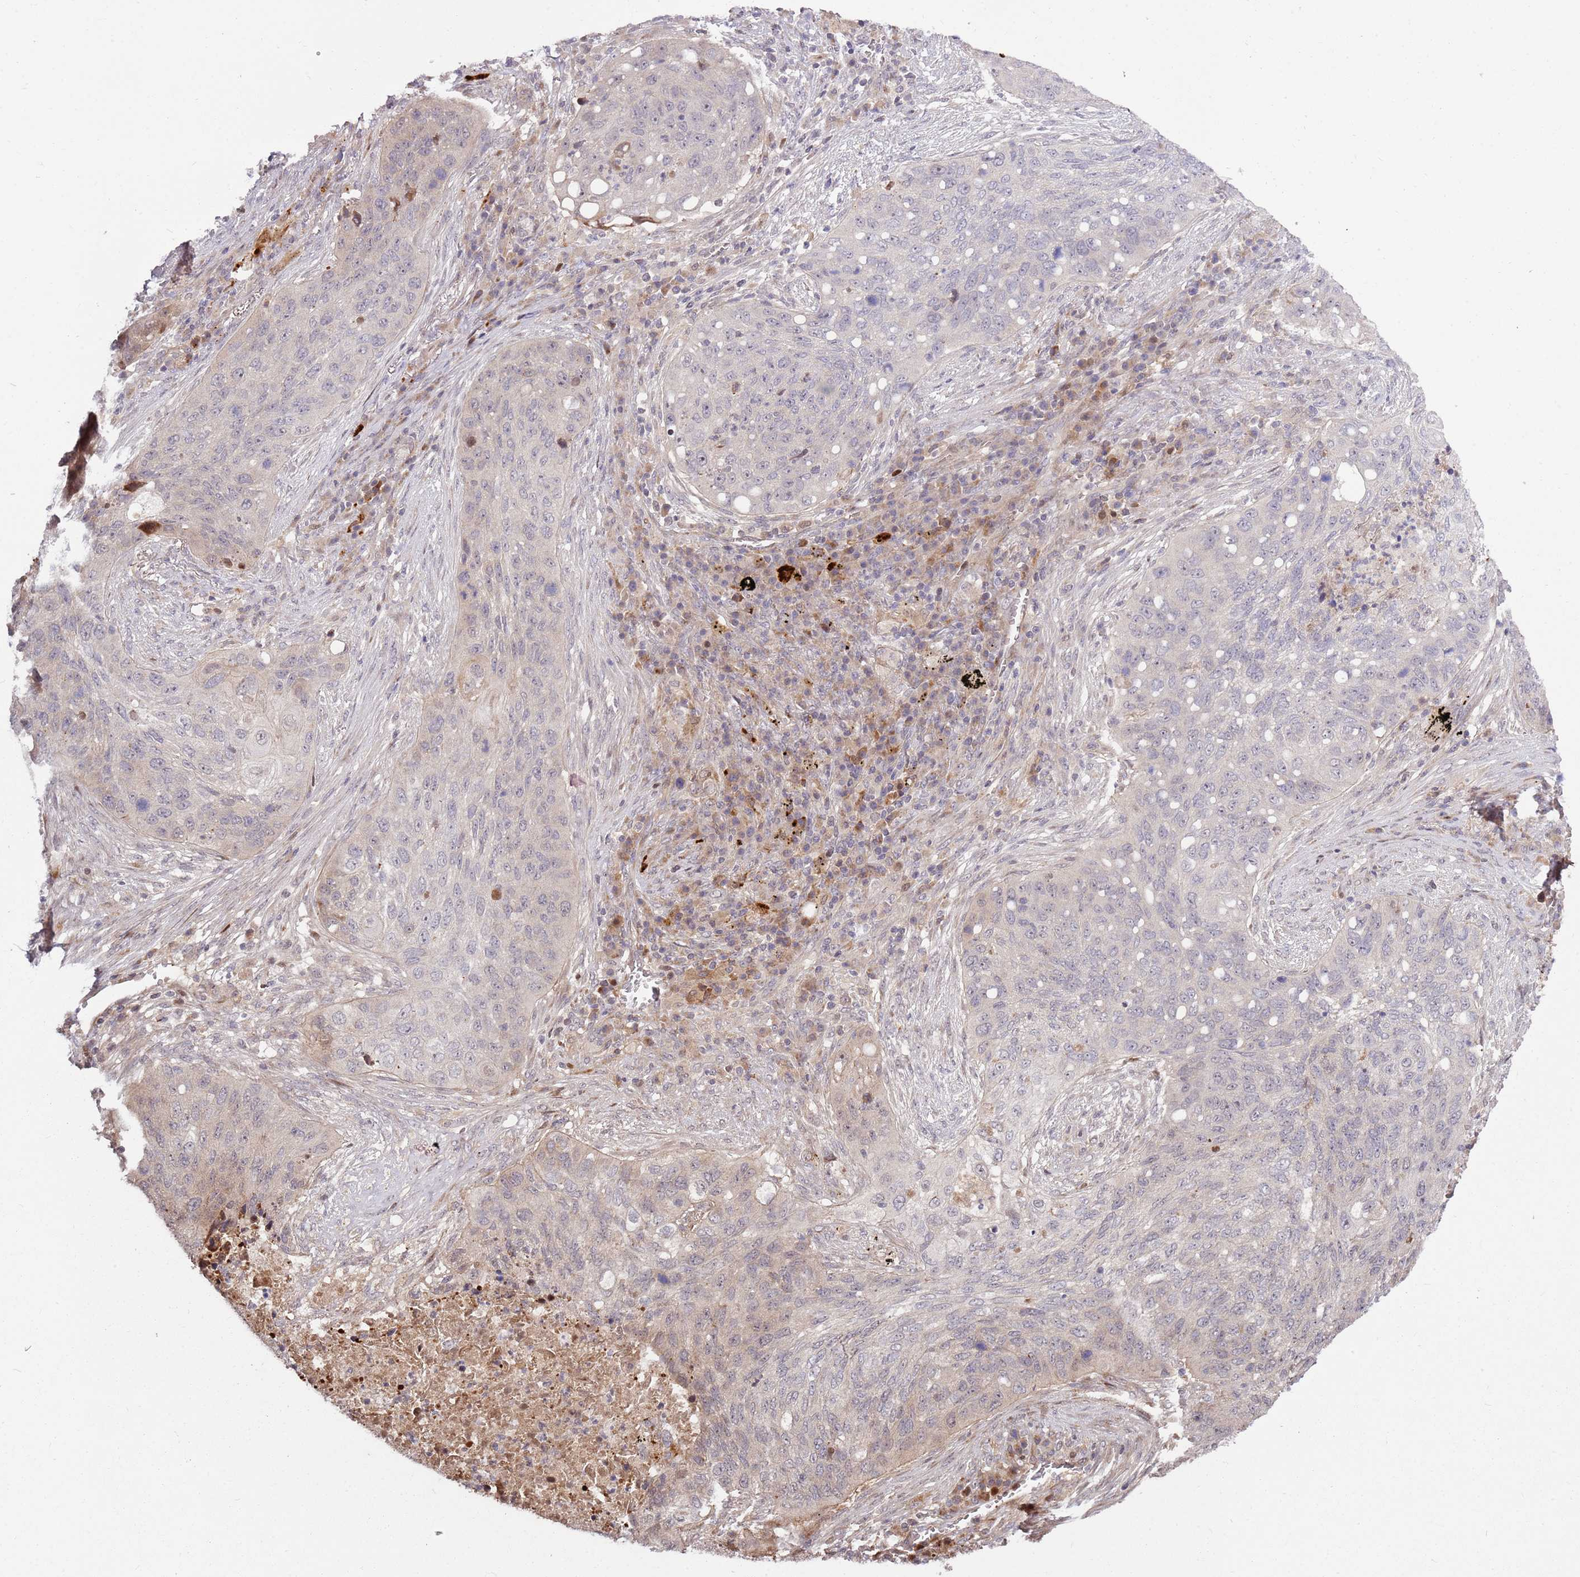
{"staining": {"intensity": "negative", "quantity": "none", "location": "none"}, "tissue": "lung cancer", "cell_type": "Tumor cells", "image_type": "cancer", "snomed": [{"axis": "morphology", "description": "Squamous cell carcinoma, NOS"}, {"axis": "topography", "description": "Lung"}], "caption": "Immunohistochemistry (IHC) image of human lung cancer (squamous cell carcinoma) stained for a protein (brown), which displays no positivity in tumor cells. (IHC, brightfield microscopy, high magnification).", "gene": "RHBDL1", "patient": {"sex": "female", "age": 63}}